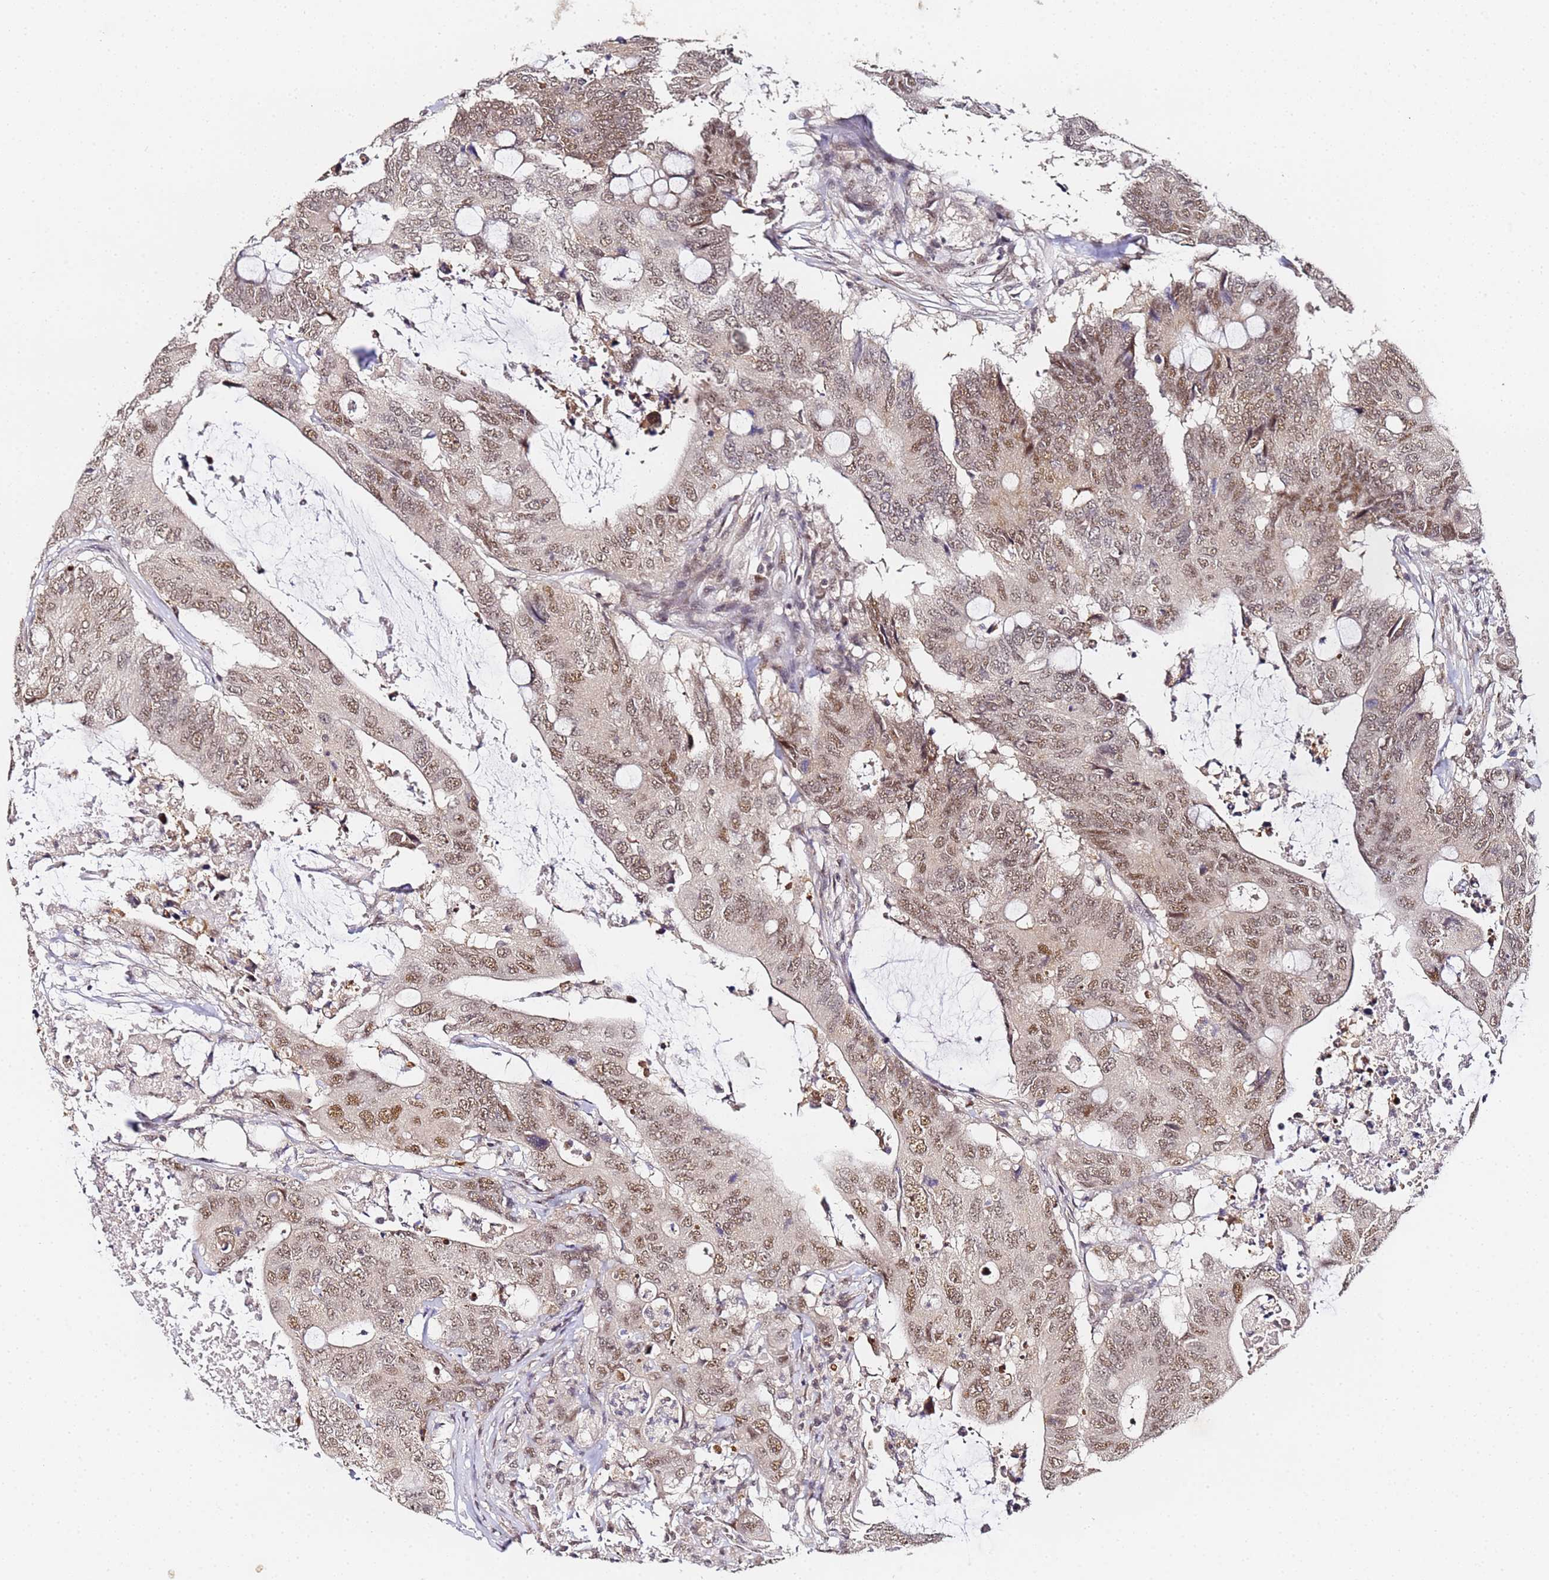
{"staining": {"intensity": "moderate", "quantity": ">75%", "location": "nuclear"}, "tissue": "colorectal cancer", "cell_type": "Tumor cells", "image_type": "cancer", "snomed": [{"axis": "morphology", "description": "Adenocarcinoma, NOS"}, {"axis": "topography", "description": "Colon"}], "caption": "Brown immunohistochemical staining in human colorectal cancer (adenocarcinoma) demonstrates moderate nuclear staining in approximately >75% of tumor cells. (DAB (3,3'-diaminobenzidine) IHC with brightfield microscopy, high magnification).", "gene": "LSM3", "patient": {"sex": "male", "age": 71}}